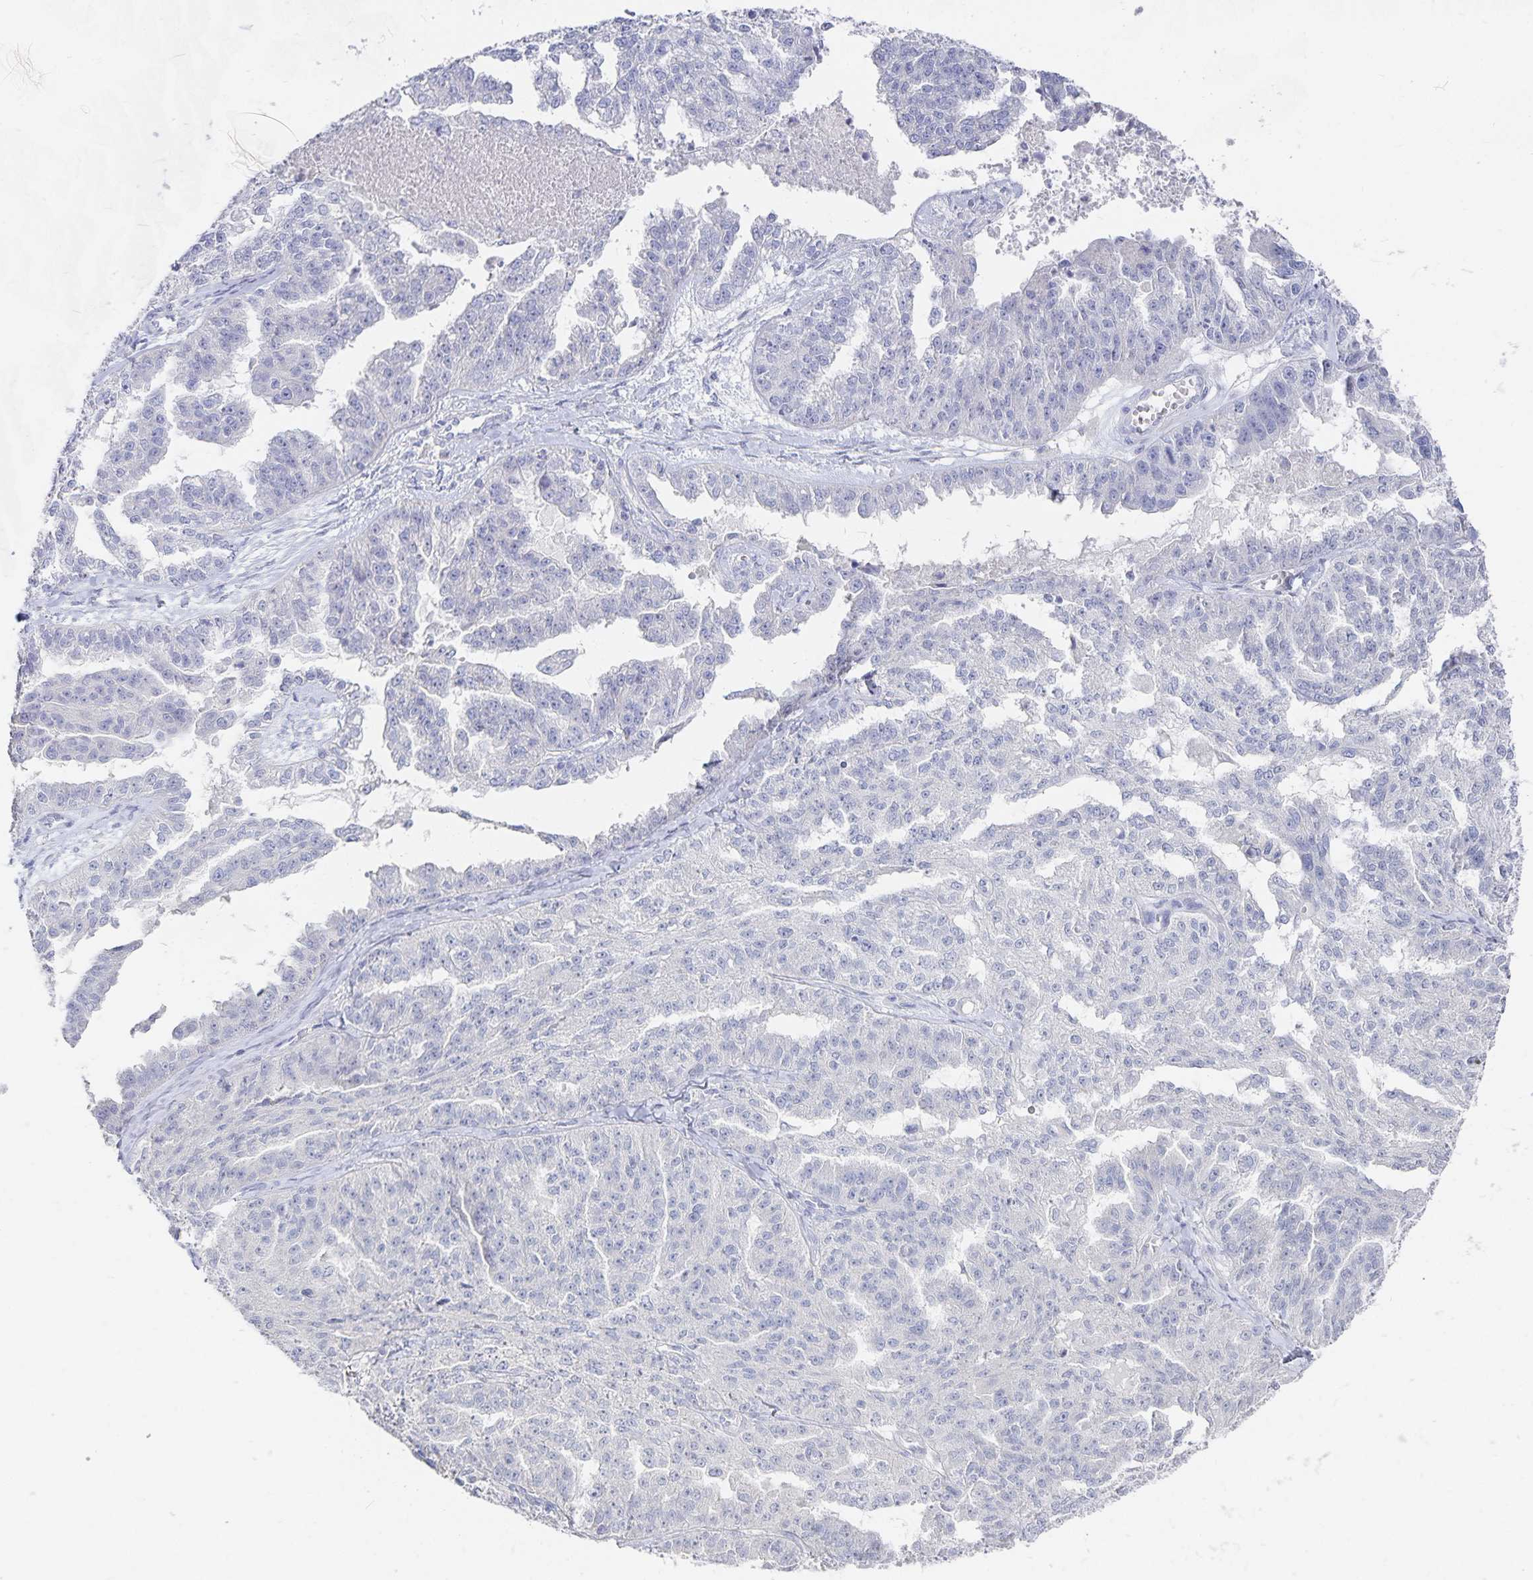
{"staining": {"intensity": "negative", "quantity": "none", "location": "none"}, "tissue": "ovarian cancer", "cell_type": "Tumor cells", "image_type": "cancer", "snomed": [{"axis": "morphology", "description": "Cystadenocarcinoma, serous, NOS"}, {"axis": "topography", "description": "Ovary"}], "caption": "The image reveals no significant staining in tumor cells of ovarian cancer (serous cystadenocarcinoma).", "gene": "DNAH9", "patient": {"sex": "female", "age": 58}}